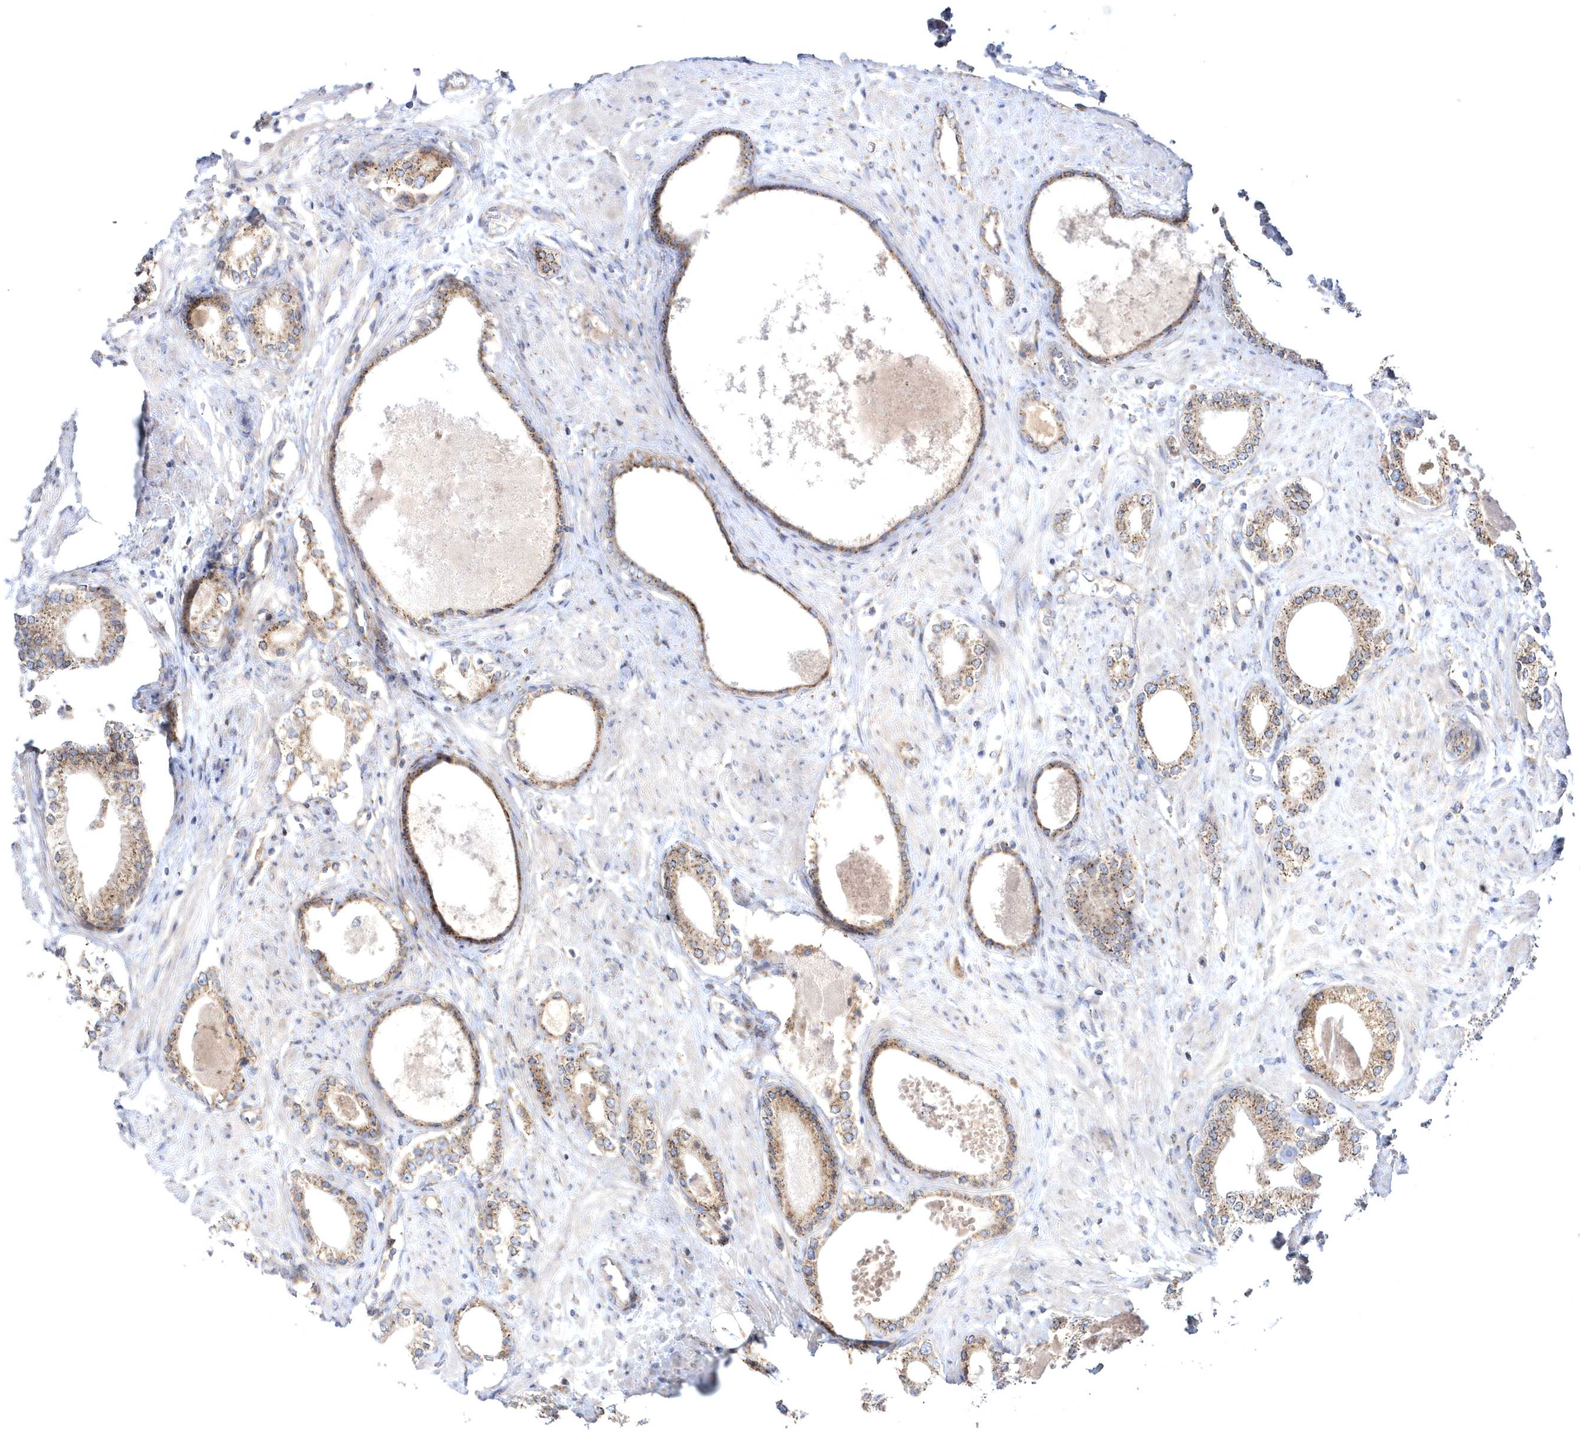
{"staining": {"intensity": "moderate", "quantity": ">75%", "location": "cytoplasmic/membranous"}, "tissue": "prostate cancer", "cell_type": "Tumor cells", "image_type": "cancer", "snomed": [{"axis": "morphology", "description": "Adenocarcinoma, High grade"}, {"axis": "topography", "description": "Prostate"}], "caption": "IHC of prostate adenocarcinoma (high-grade) reveals medium levels of moderate cytoplasmic/membranous staining in approximately >75% of tumor cells. (DAB IHC with brightfield microscopy, high magnification).", "gene": "COPB2", "patient": {"sex": "male", "age": 63}}